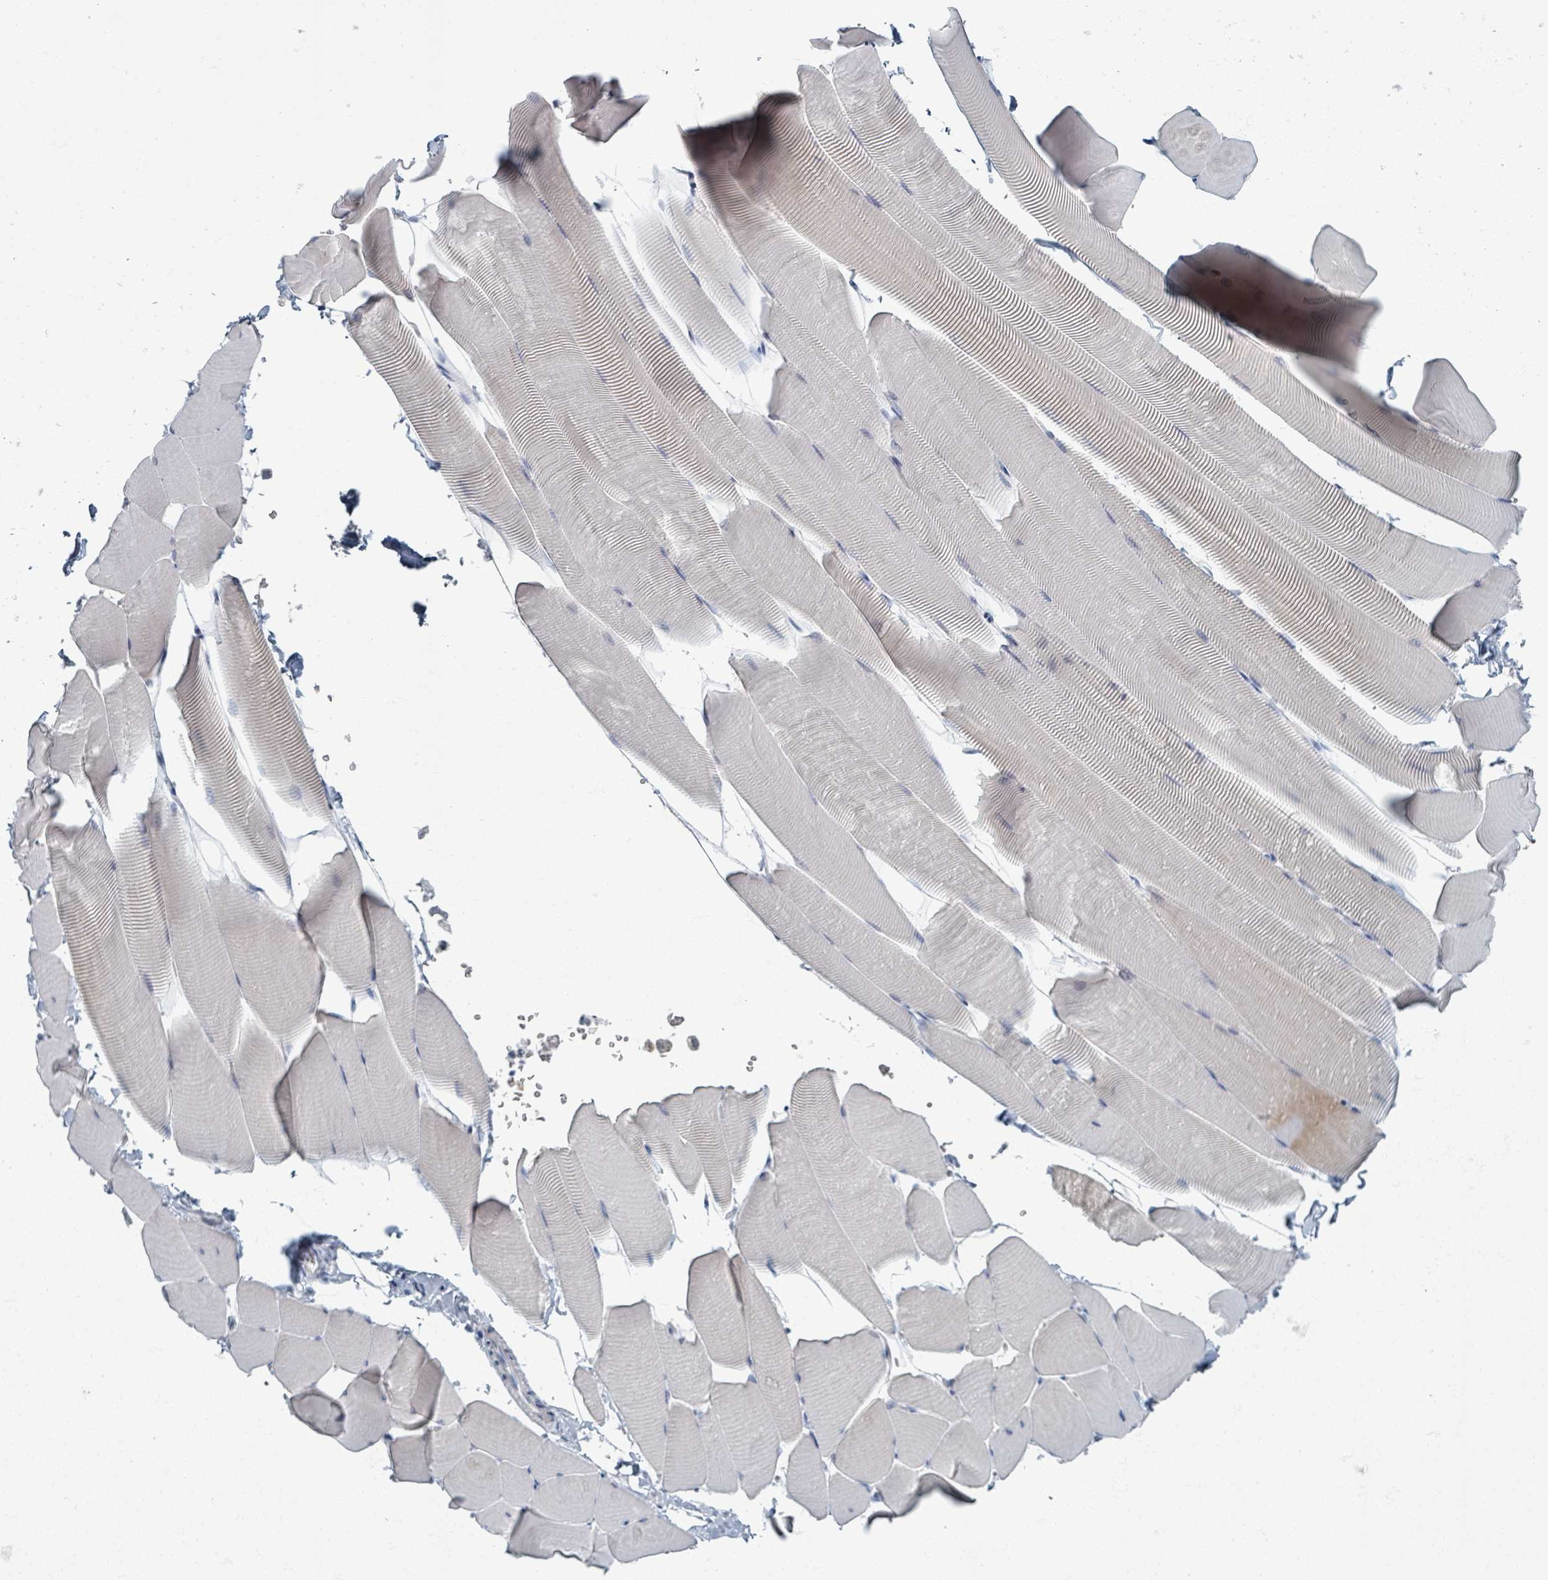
{"staining": {"intensity": "negative", "quantity": "none", "location": "none"}, "tissue": "skeletal muscle", "cell_type": "Myocytes", "image_type": "normal", "snomed": [{"axis": "morphology", "description": "Normal tissue, NOS"}, {"axis": "topography", "description": "Skeletal muscle"}], "caption": "A photomicrograph of human skeletal muscle is negative for staining in myocytes. The staining was performed using DAB to visualize the protein expression in brown, while the nuclei were stained in blue with hematoxylin (Magnification: 20x).", "gene": "WNT11", "patient": {"sex": "male", "age": 25}}